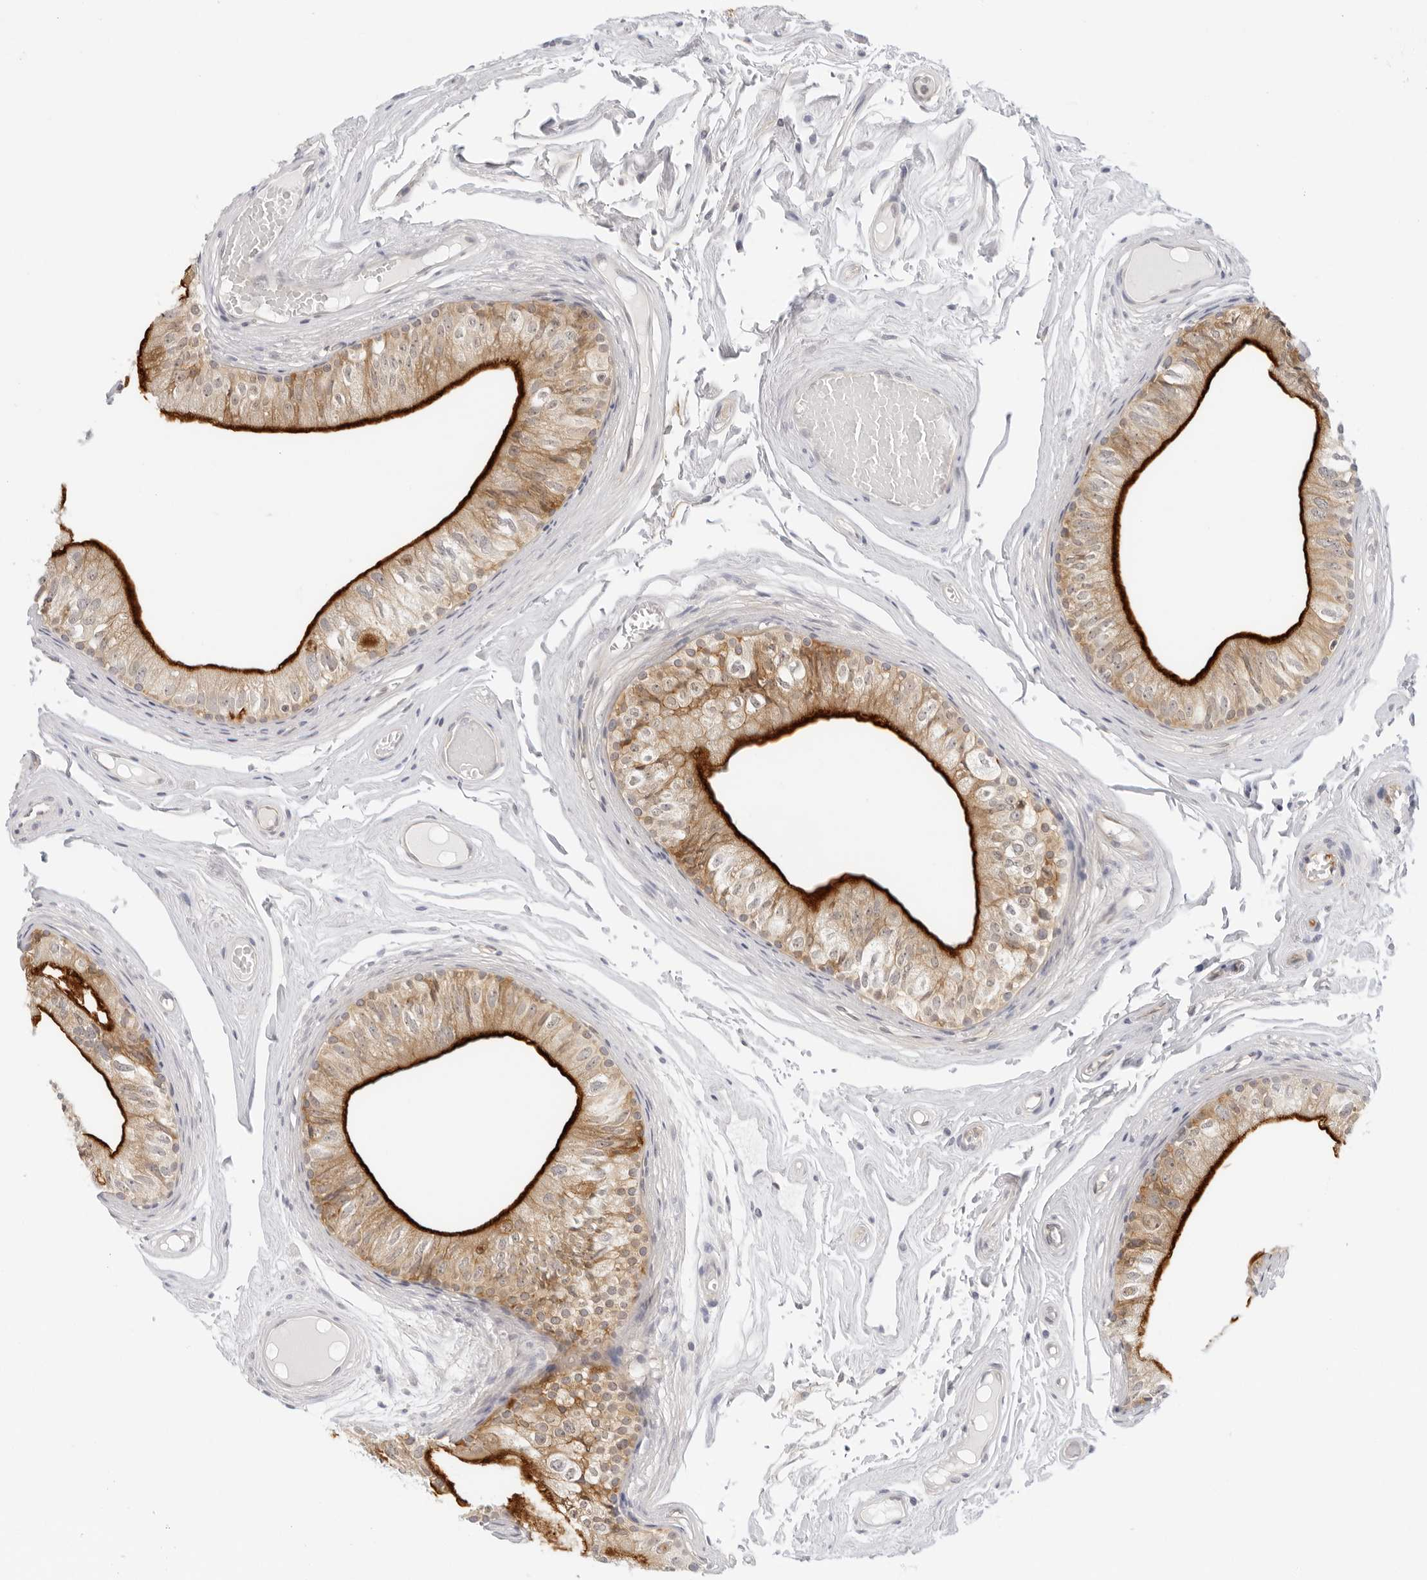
{"staining": {"intensity": "strong", "quantity": ">75%", "location": "cytoplasmic/membranous"}, "tissue": "epididymis", "cell_type": "Glandular cells", "image_type": "normal", "snomed": [{"axis": "morphology", "description": "Normal tissue, NOS"}, {"axis": "topography", "description": "Epididymis"}], "caption": "Epididymis stained with DAB immunohistochemistry (IHC) shows high levels of strong cytoplasmic/membranous positivity in about >75% of glandular cells.", "gene": "OSCP1", "patient": {"sex": "male", "age": 79}}